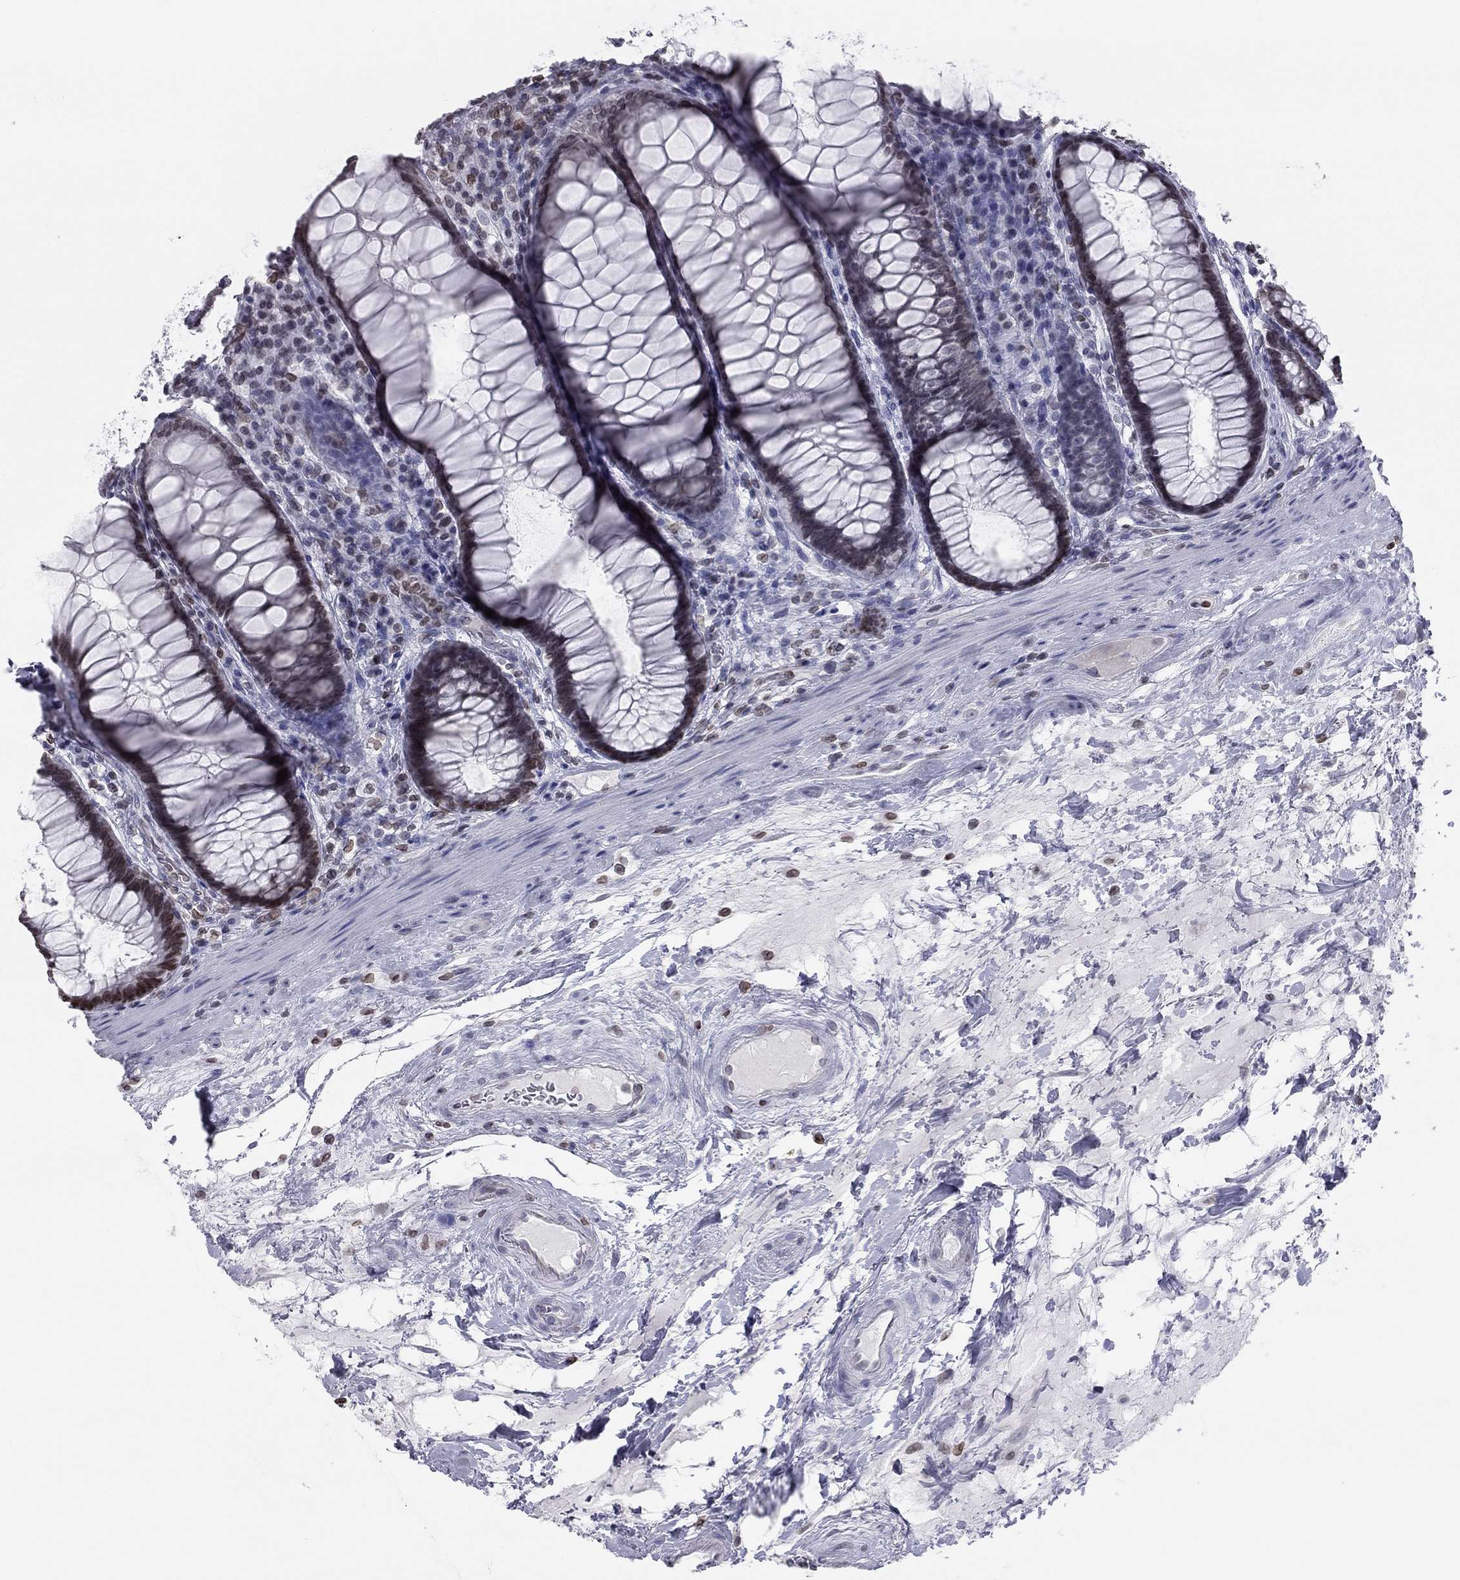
{"staining": {"intensity": "weak", "quantity": ">75%", "location": "cytoplasmic/membranous,nuclear"}, "tissue": "rectum", "cell_type": "Glandular cells", "image_type": "normal", "snomed": [{"axis": "morphology", "description": "Normal tissue, NOS"}, {"axis": "topography", "description": "Rectum"}], "caption": "Immunohistochemistry (IHC) (DAB) staining of unremarkable human rectum displays weak cytoplasmic/membranous,nuclear protein staining in about >75% of glandular cells.", "gene": "ESPL1", "patient": {"sex": "male", "age": 72}}